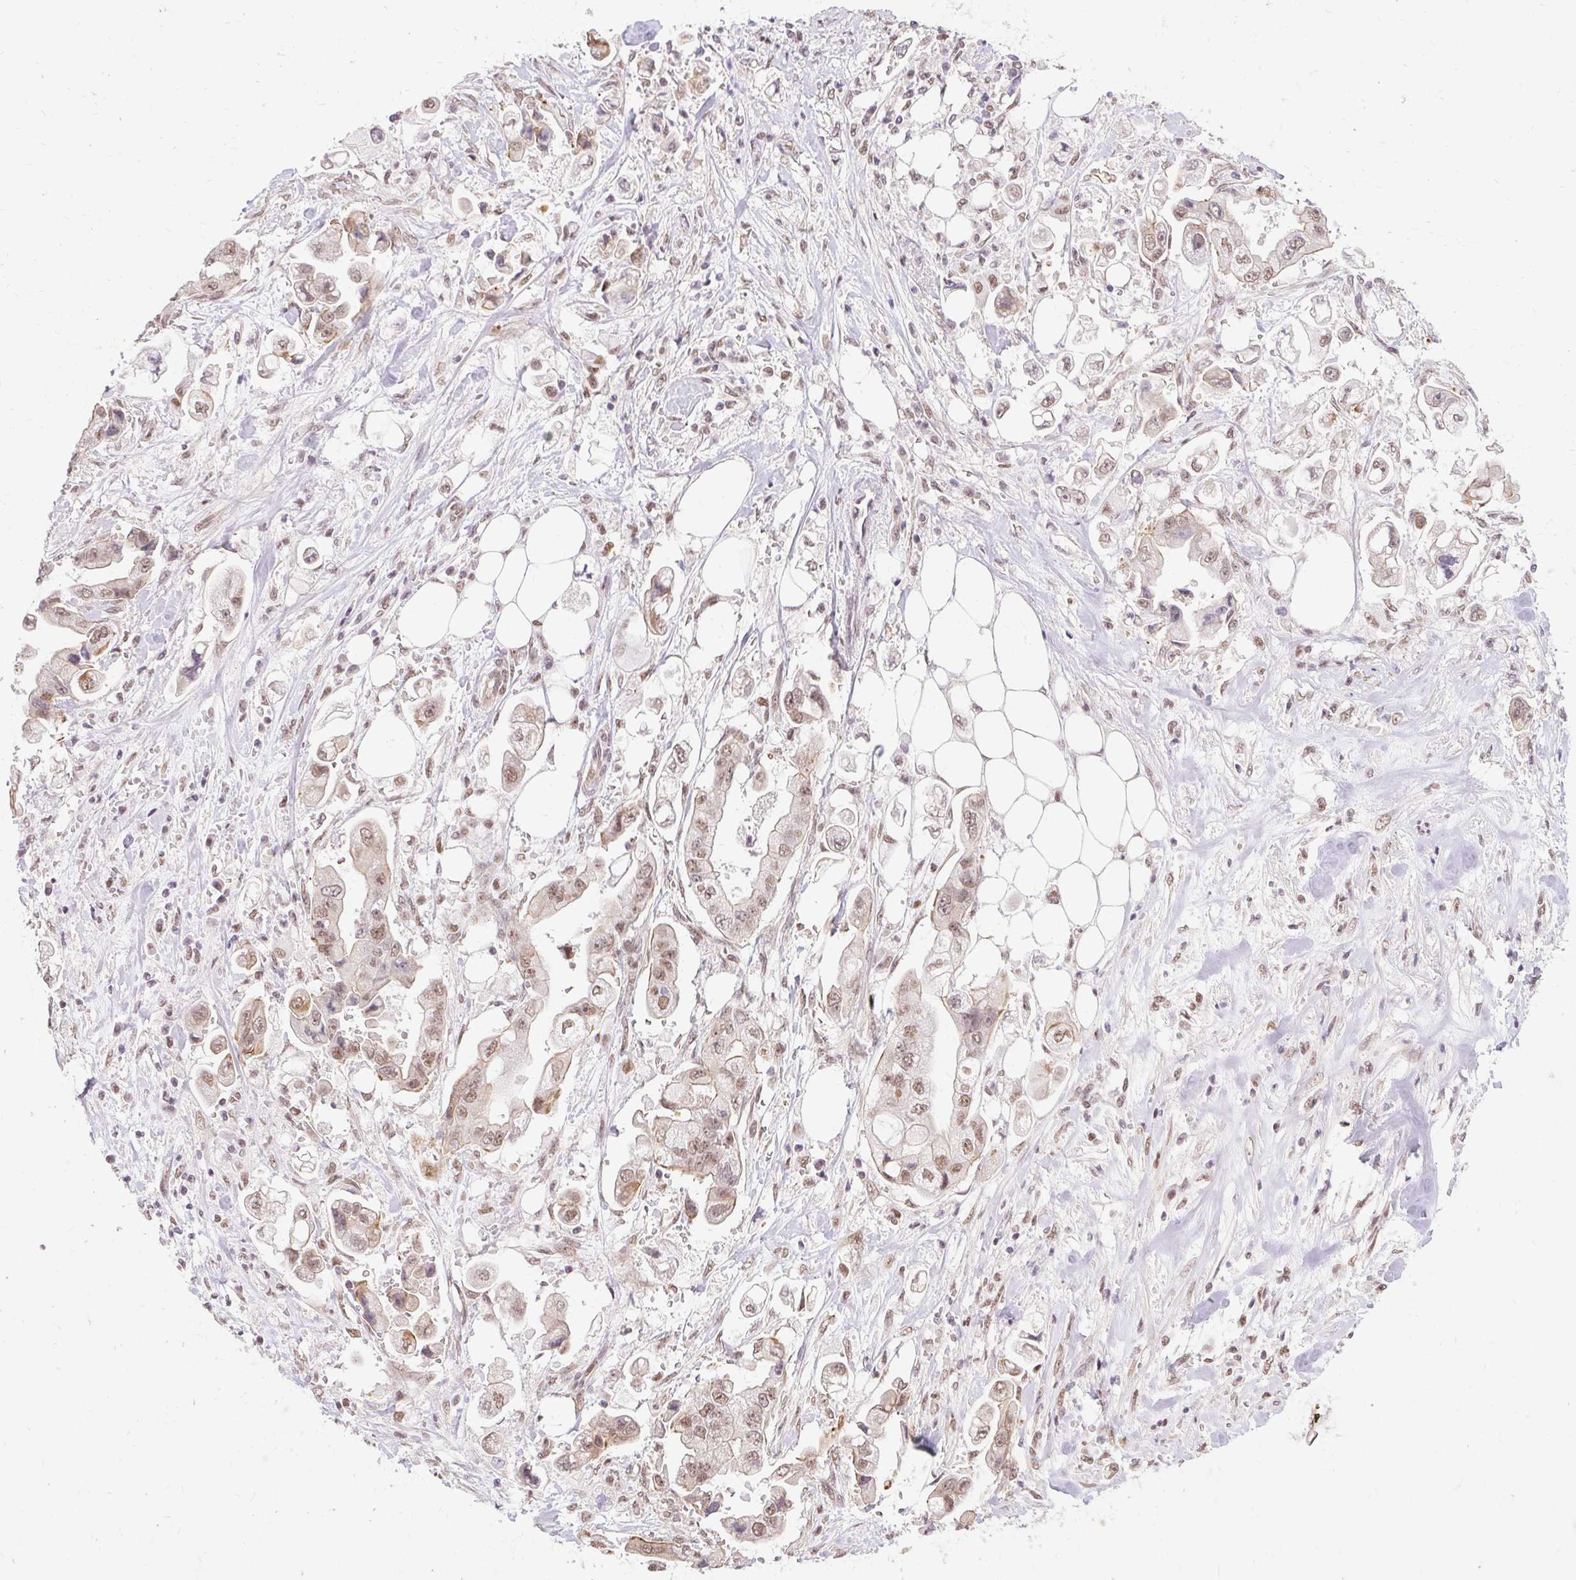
{"staining": {"intensity": "weak", "quantity": ">75%", "location": "nuclear"}, "tissue": "stomach cancer", "cell_type": "Tumor cells", "image_type": "cancer", "snomed": [{"axis": "morphology", "description": "Adenocarcinoma, NOS"}, {"axis": "topography", "description": "Stomach"}], "caption": "Protein expression analysis of adenocarcinoma (stomach) displays weak nuclear expression in about >75% of tumor cells.", "gene": "NPIPB12", "patient": {"sex": "male", "age": 62}}